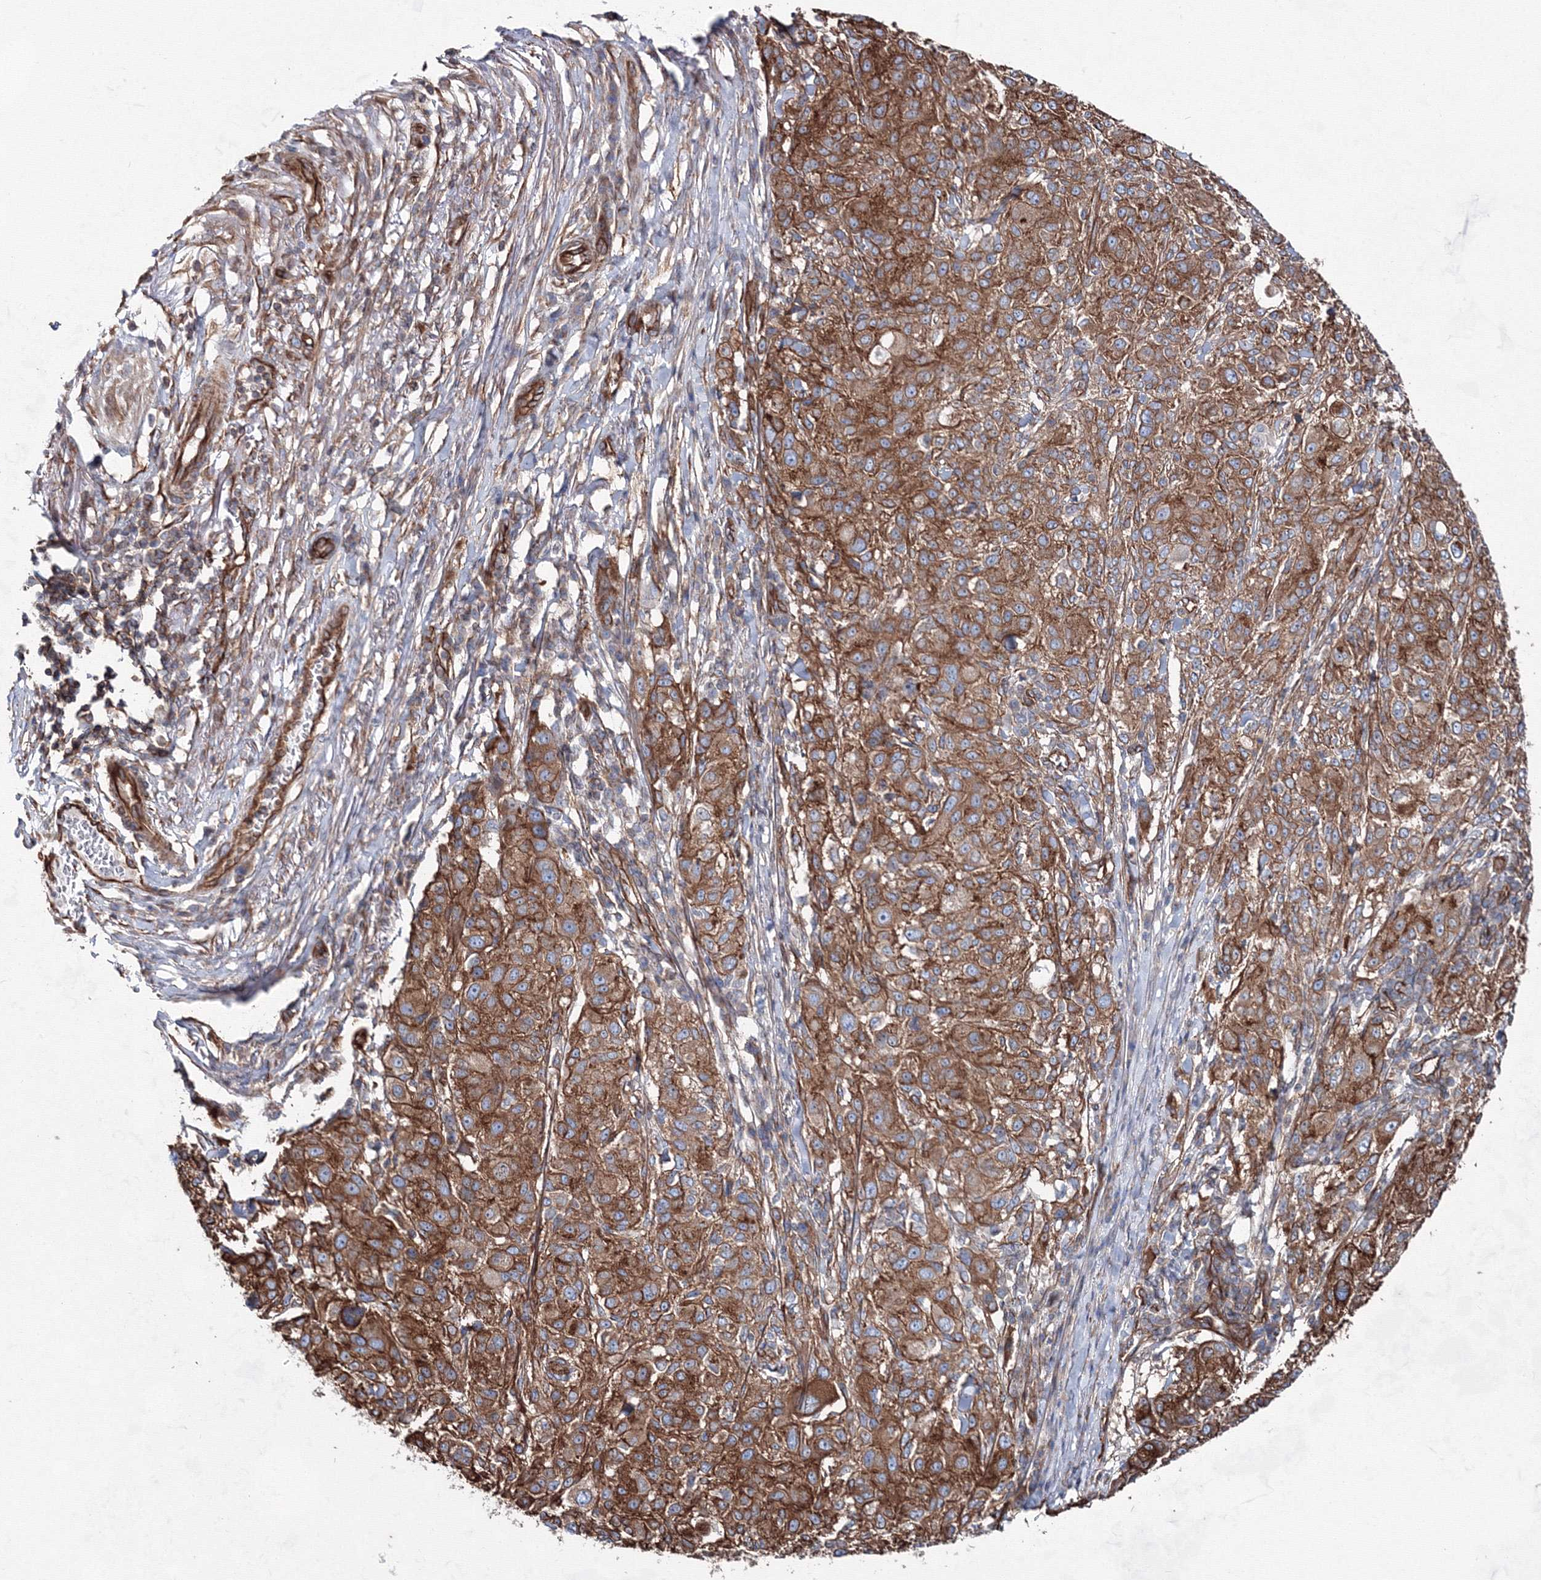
{"staining": {"intensity": "moderate", "quantity": ">75%", "location": "cytoplasmic/membranous"}, "tissue": "melanoma", "cell_type": "Tumor cells", "image_type": "cancer", "snomed": [{"axis": "morphology", "description": "Necrosis, NOS"}, {"axis": "morphology", "description": "Malignant melanoma, NOS"}, {"axis": "topography", "description": "Skin"}], "caption": "Malignant melanoma stained with a brown dye displays moderate cytoplasmic/membranous positive positivity in about >75% of tumor cells.", "gene": "ANKRD37", "patient": {"sex": "female", "age": 87}}